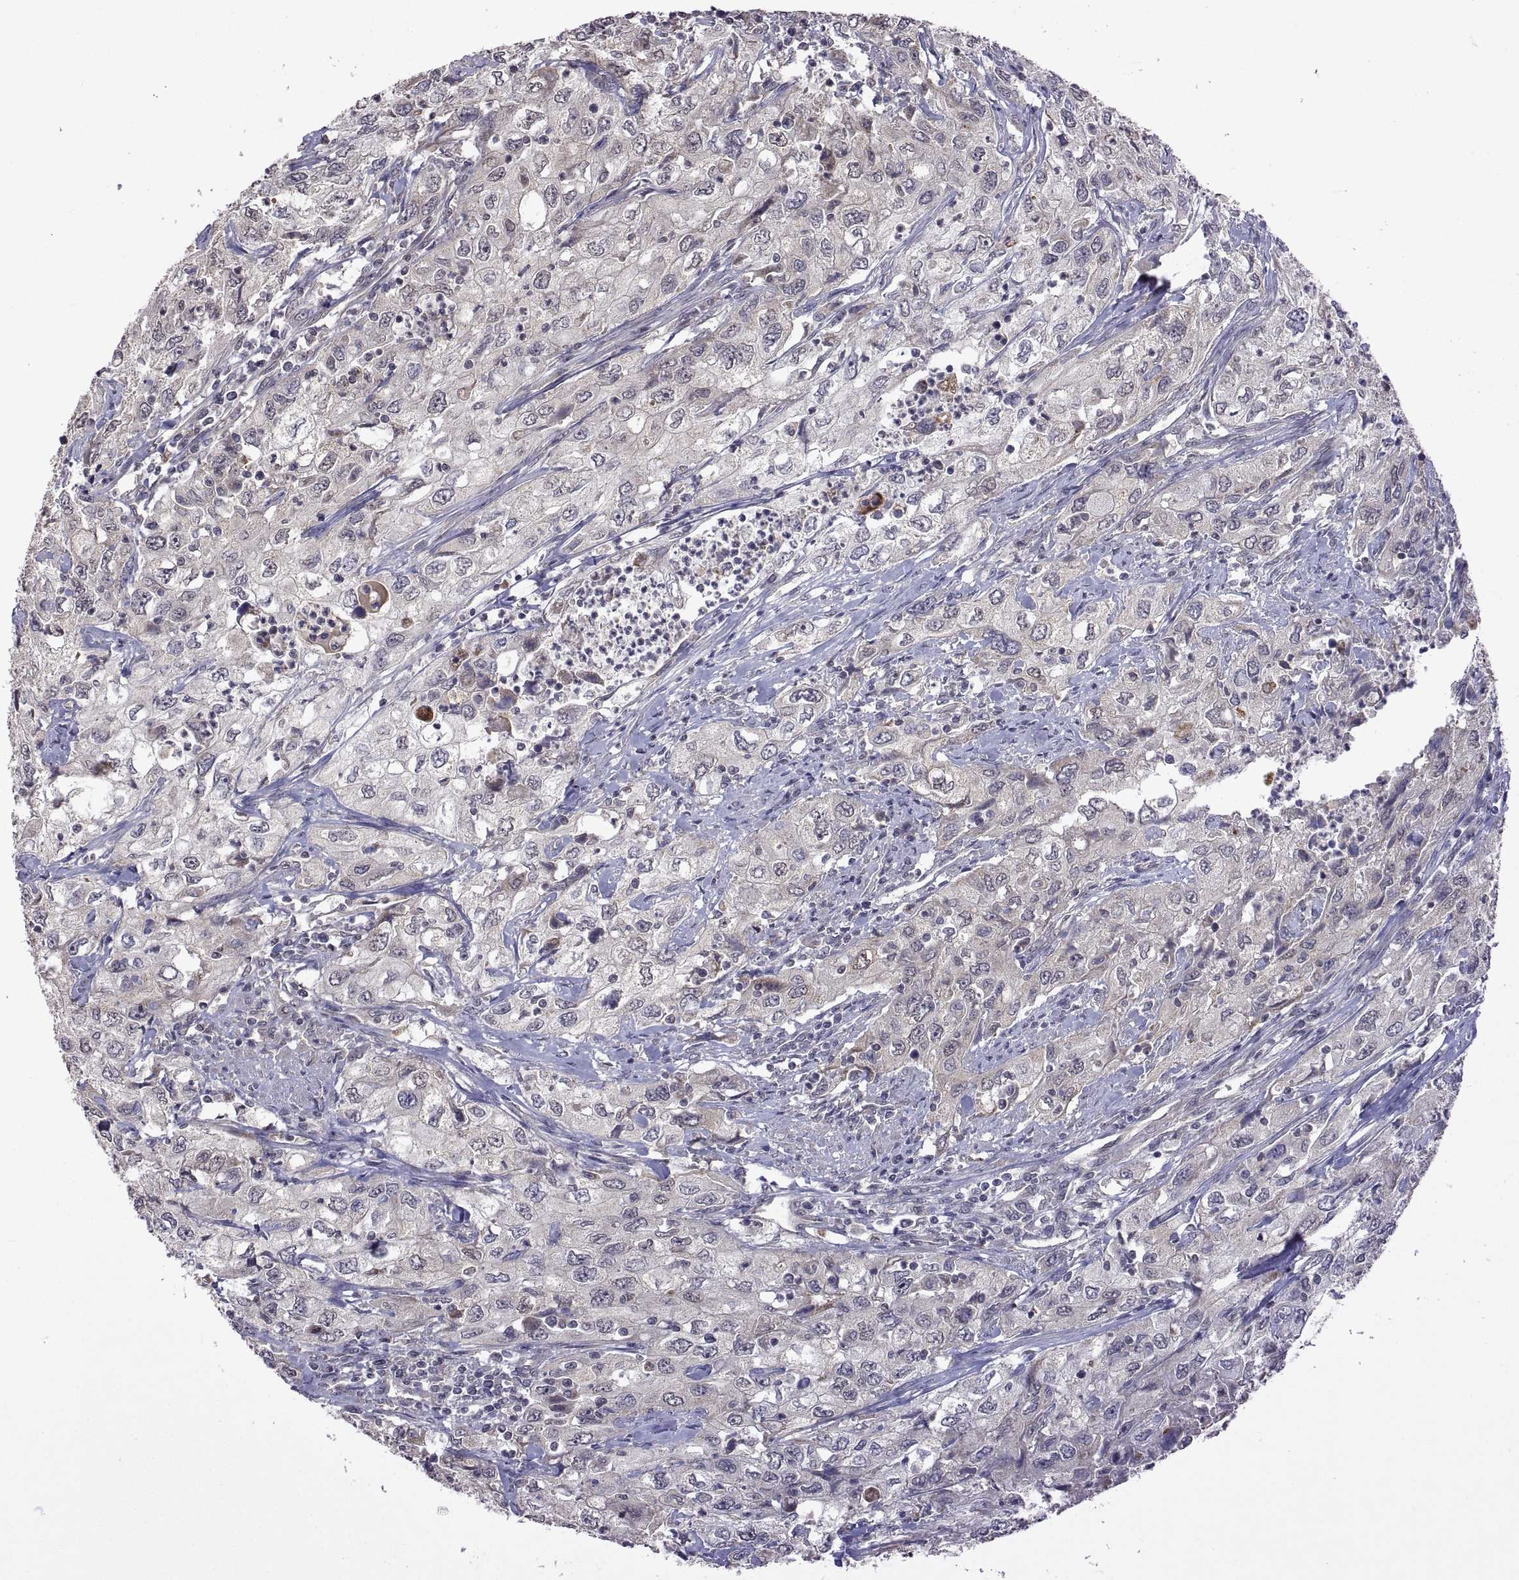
{"staining": {"intensity": "negative", "quantity": "none", "location": "none"}, "tissue": "urothelial cancer", "cell_type": "Tumor cells", "image_type": "cancer", "snomed": [{"axis": "morphology", "description": "Urothelial carcinoma, High grade"}, {"axis": "topography", "description": "Urinary bladder"}], "caption": "This is an IHC histopathology image of human urothelial carcinoma (high-grade). There is no positivity in tumor cells.", "gene": "LAMA1", "patient": {"sex": "male", "age": 76}}